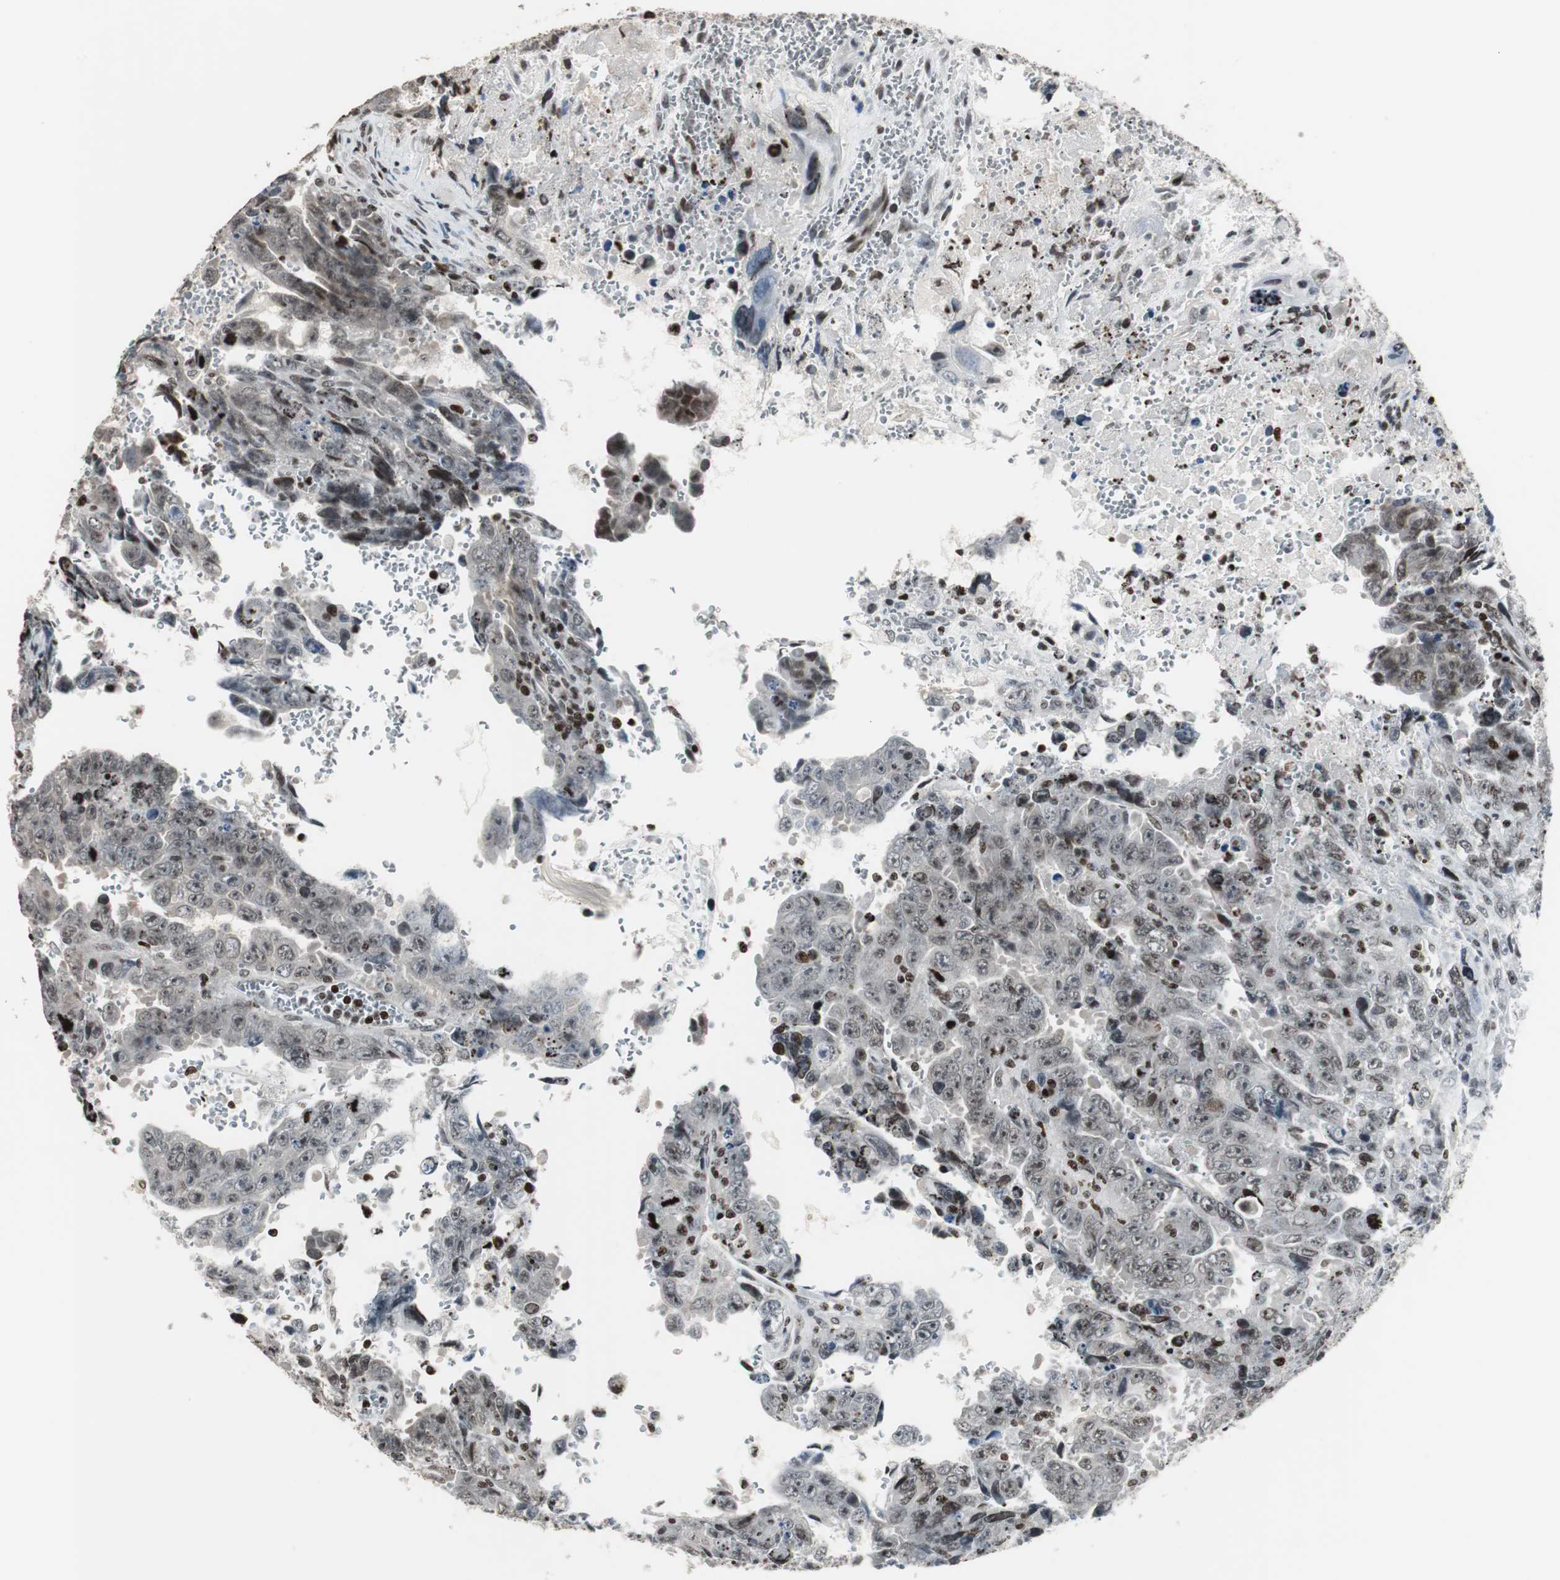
{"staining": {"intensity": "weak", "quantity": ">75%", "location": "cytoplasmic/membranous,nuclear"}, "tissue": "testis cancer", "cell_type": "Tumor cells", "image_type": "cancer", "snomed": [{"axis": "morphology", "description": "Carcinoma, Embryonal, NOS"}, {"axis": "topography", "description": "Testis"}], "caption": "A photomicrograph of human testis cancer stained for a protein displays weak cytoplasmic/membranous and nuclear brown staining in tumor cells.", "gene": "PAXIP1", "patient": {"sex": "male", "age": 28}}